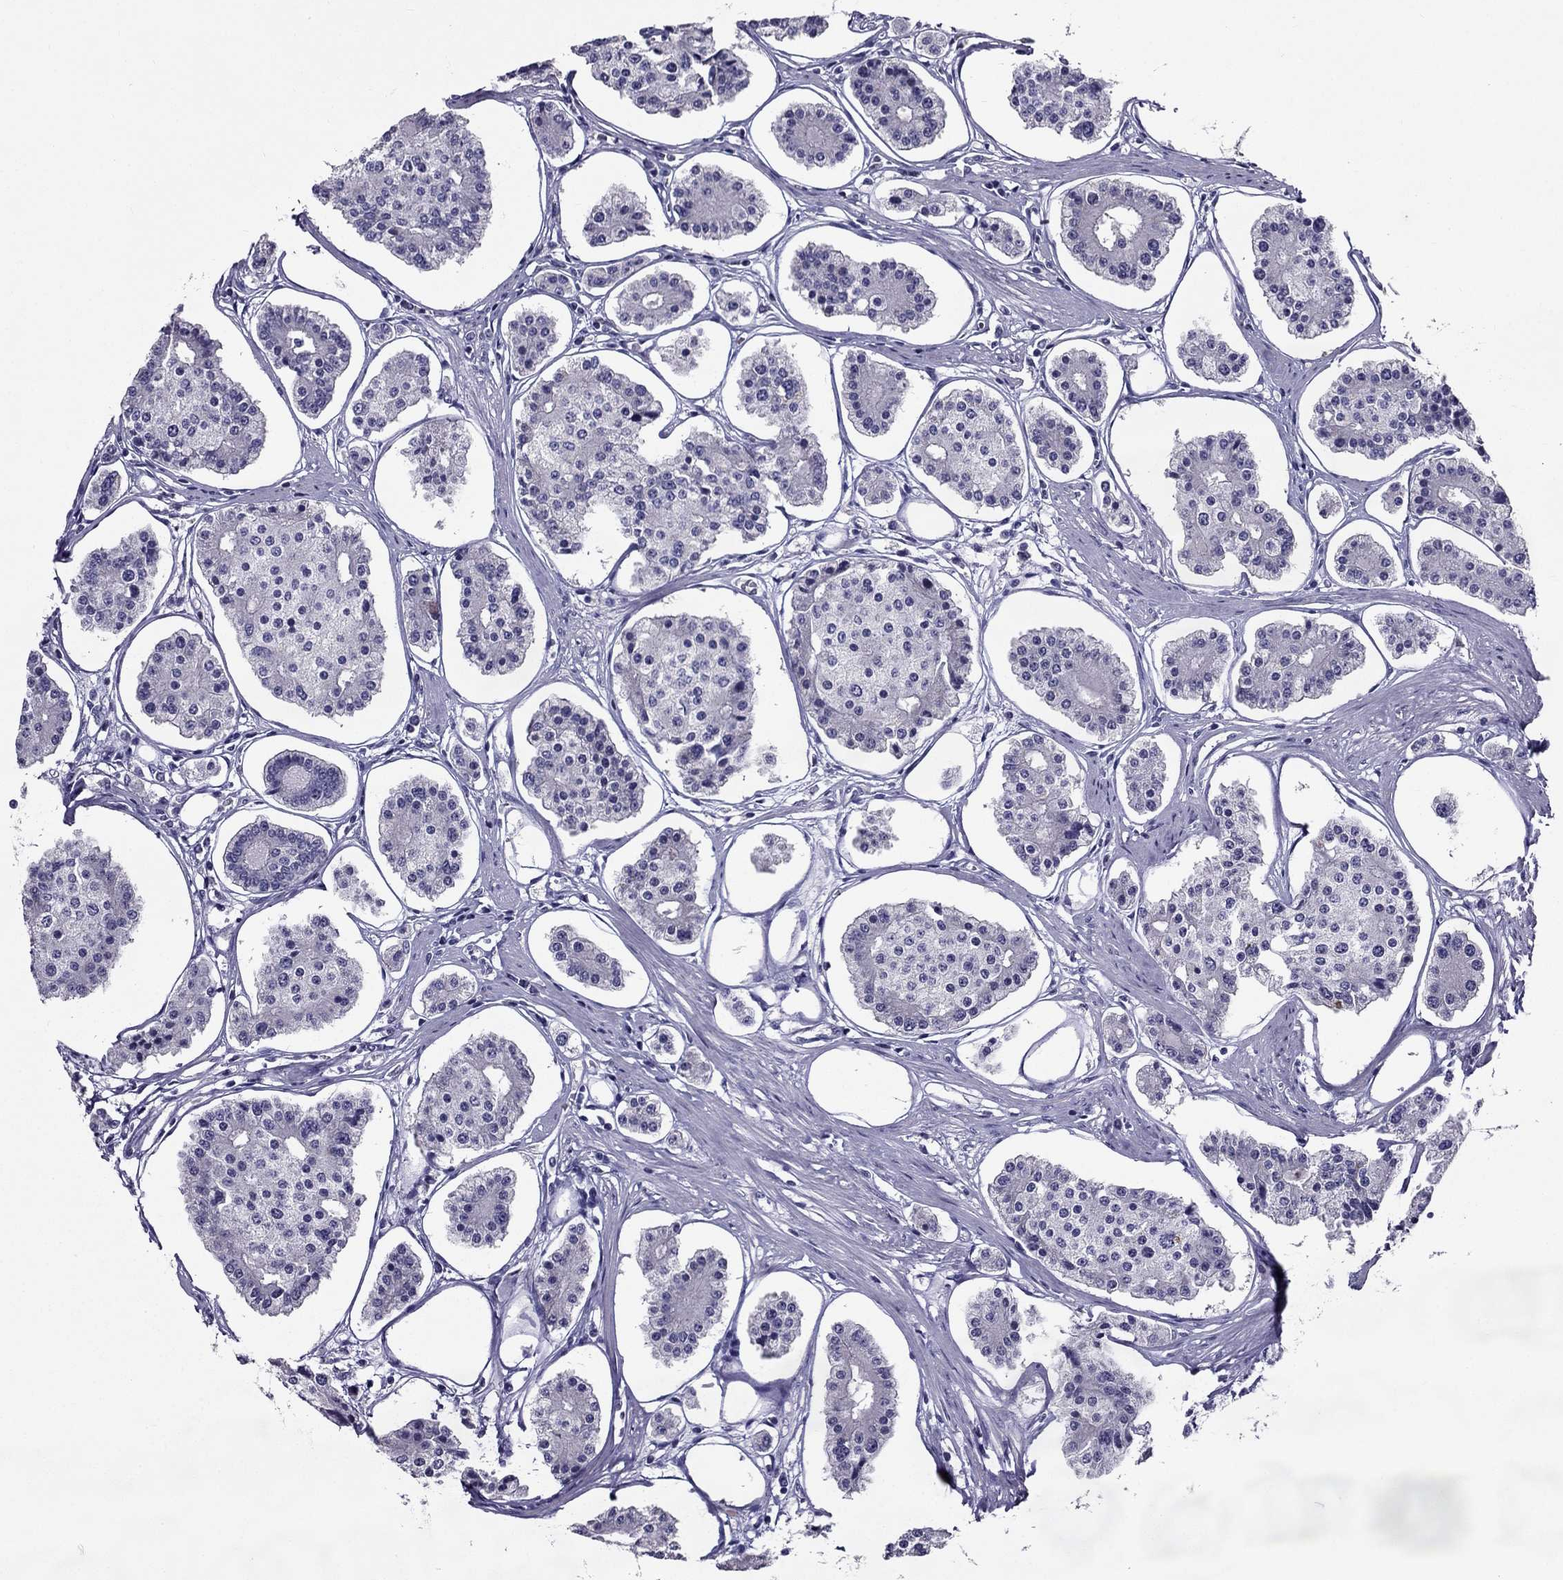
{"staining": {"intensity": "negative", "quantity": "none", "location": "none"}, "tissue": "carcinoid", "cell_type": "Tumor cells", "image_type": "cancer", "snomed": [{"axis": "morphology", "description": "Carcinoid, malignant, NOS"}, {"axis": "topography", "description": "Small intestine"}], "caption": "This is an IHC micrograph of malignant carcinoid. There is no positivity in tumor cells.", "gene": "DUSP15", "patient": {"sex": "female", "age": 65}}